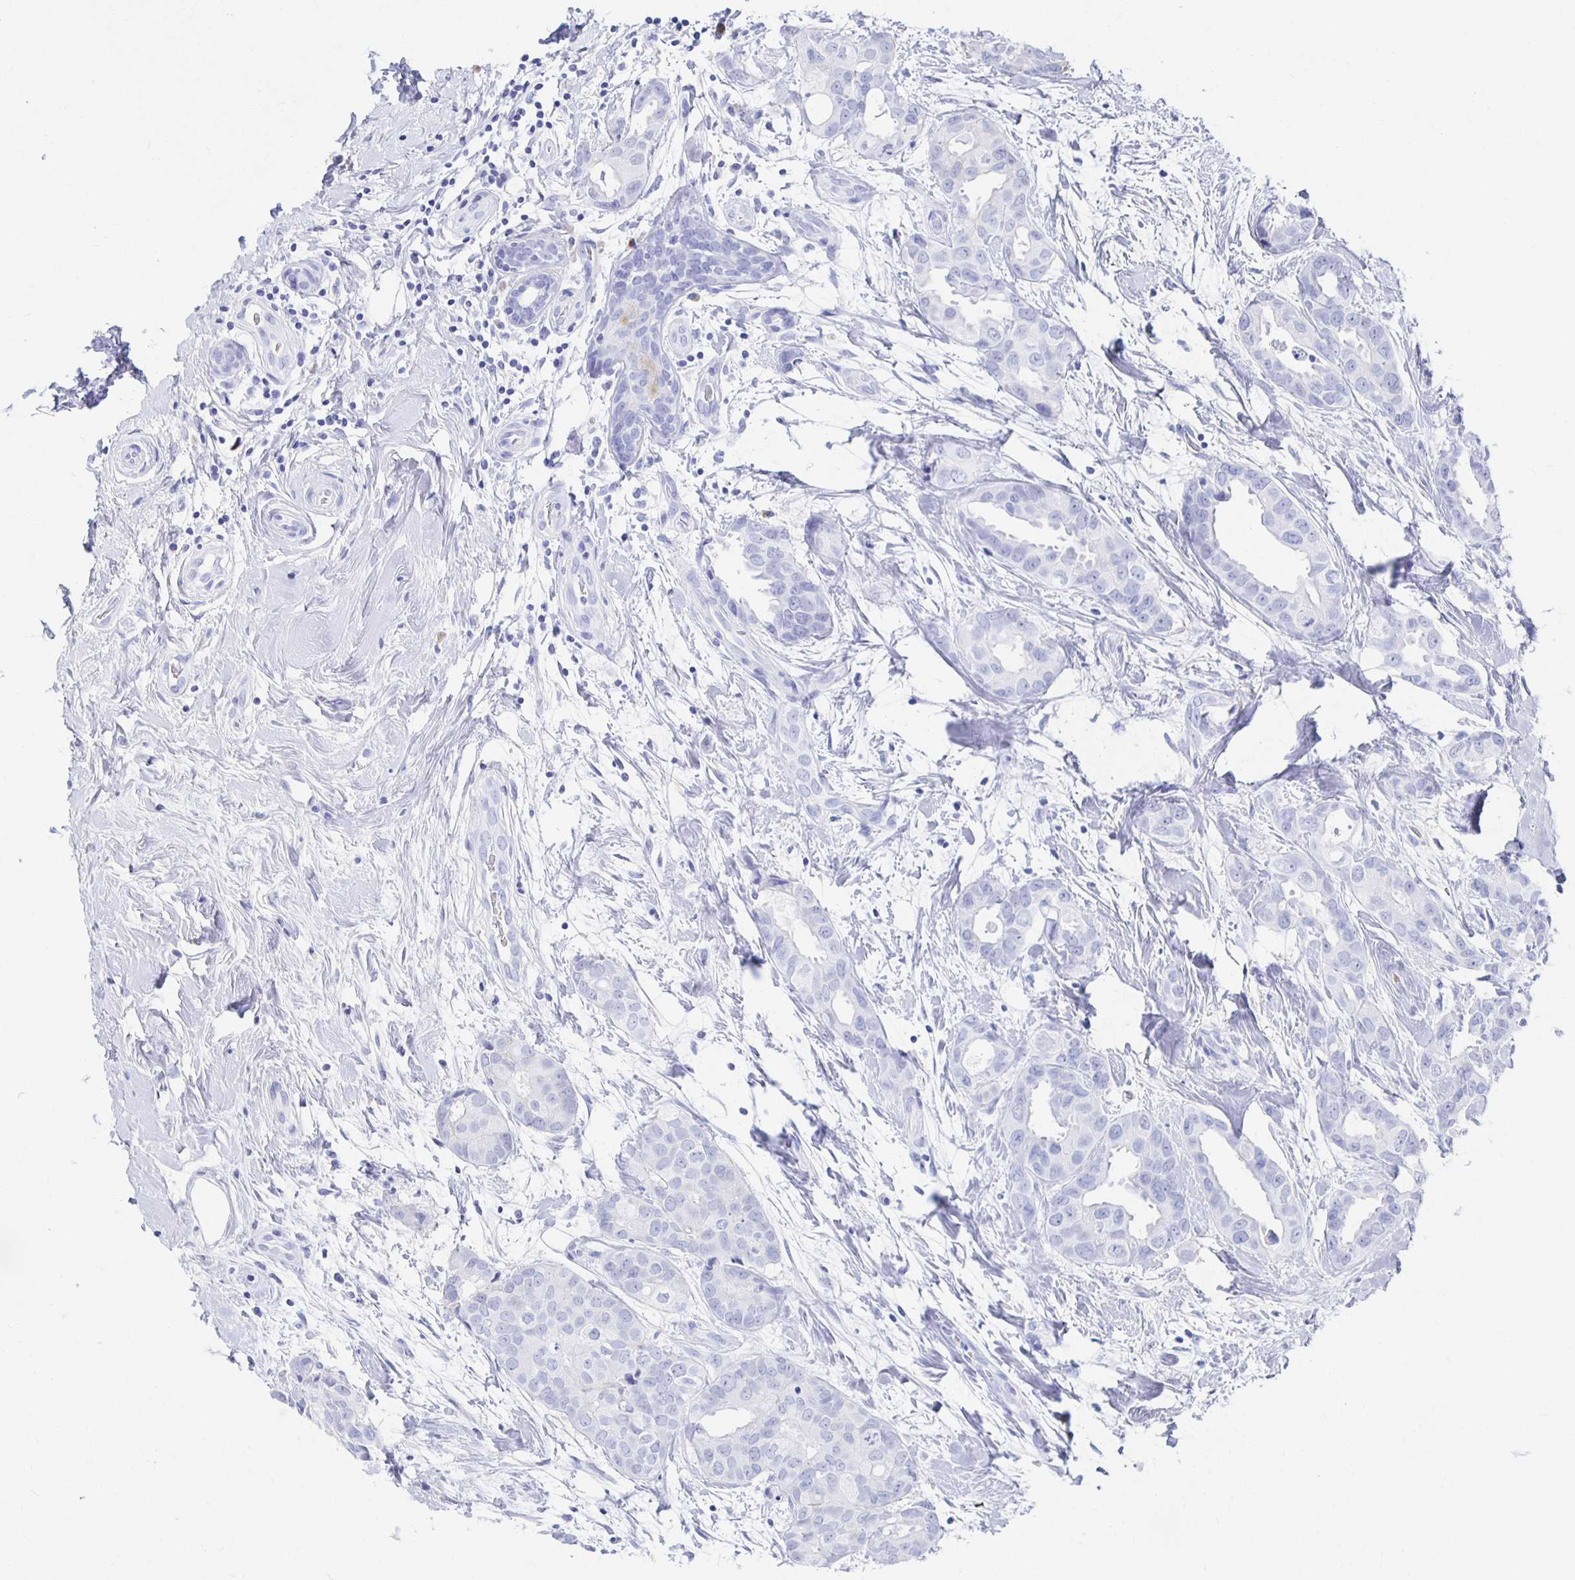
{"staining": {"intensity": "negative", "quantity": "none", "location": "none"}, "tissue": "breast cancer", "cell_type": "Tumor cells", "image_type": "cancer", "snomed": [{"axis": "morphology", "description": "Duct carcinoma"}, {"axis": "topography", "description": "Breast"}], "caption": "IHC micrograph of invasive ductal carcinoma (breast) stained for a protein (brown), which reveals no positivity in tumor cells.", "gene": "PRDM7", "patient": {"sex": "female", "age": 45}}